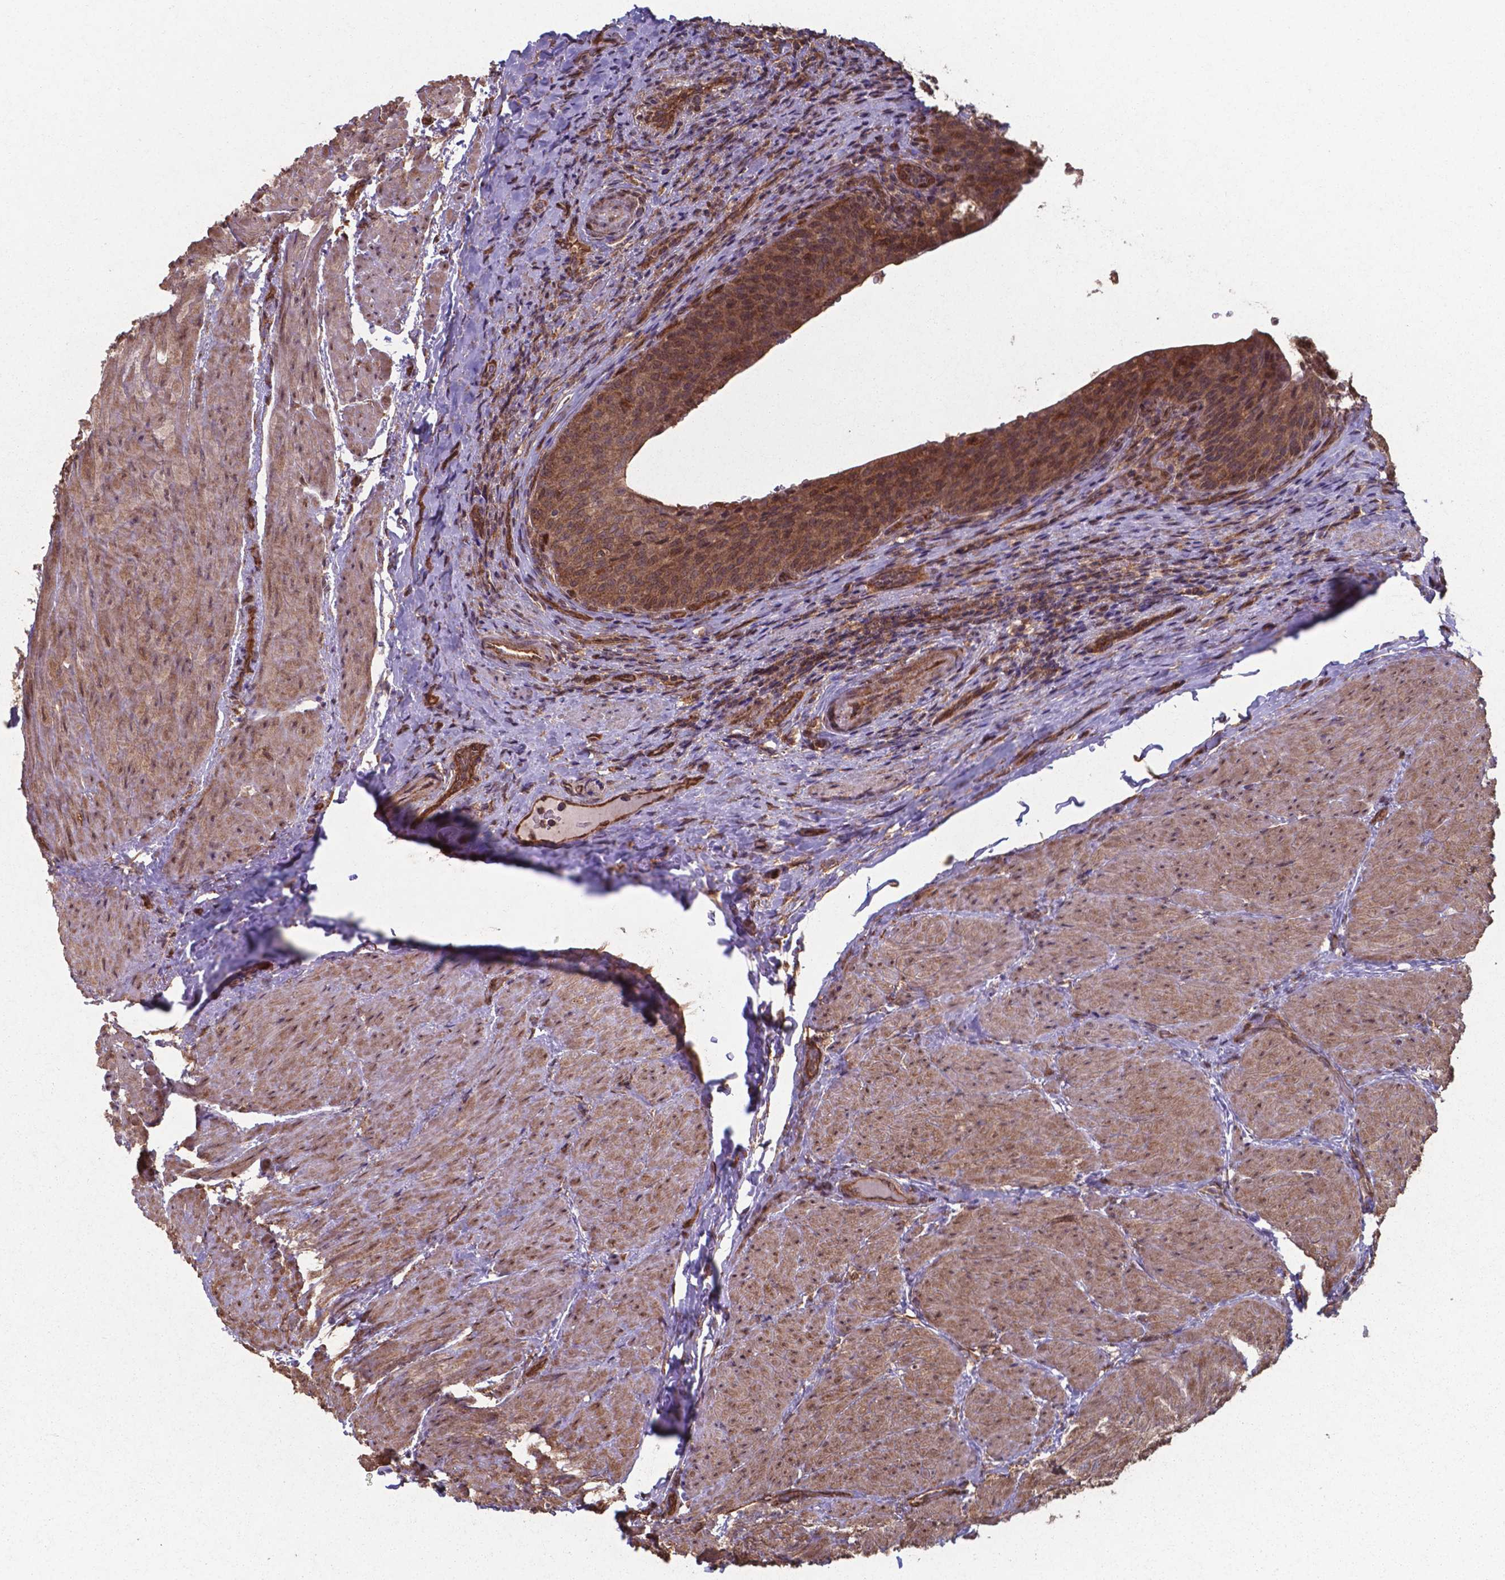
{"staining": {"intensity": "moderate", "quantity": ">75%", "location": "cytoplasmic/membranous,nuclear"}, "tissue": "urinary bladder", "cell_type": "Urothelial cells", "image_type": "normal", "snomed": [{"axis": "morphology", "description": "Normal tissue, NOS"}, {"axis": "topography", "description": "Urinary bladder"}, {"axis": "topography", "description": "Peripheral nerve tissue"}], "caption": "Normal urinary bladder was stained to show a protein in brown. There is medium levels of moderate cytoplasmic/membranous,nuclear expression in about >75% of urothelial cells.", "gene": "CHP2", "patient": {"sex": "male", "age": 66}}